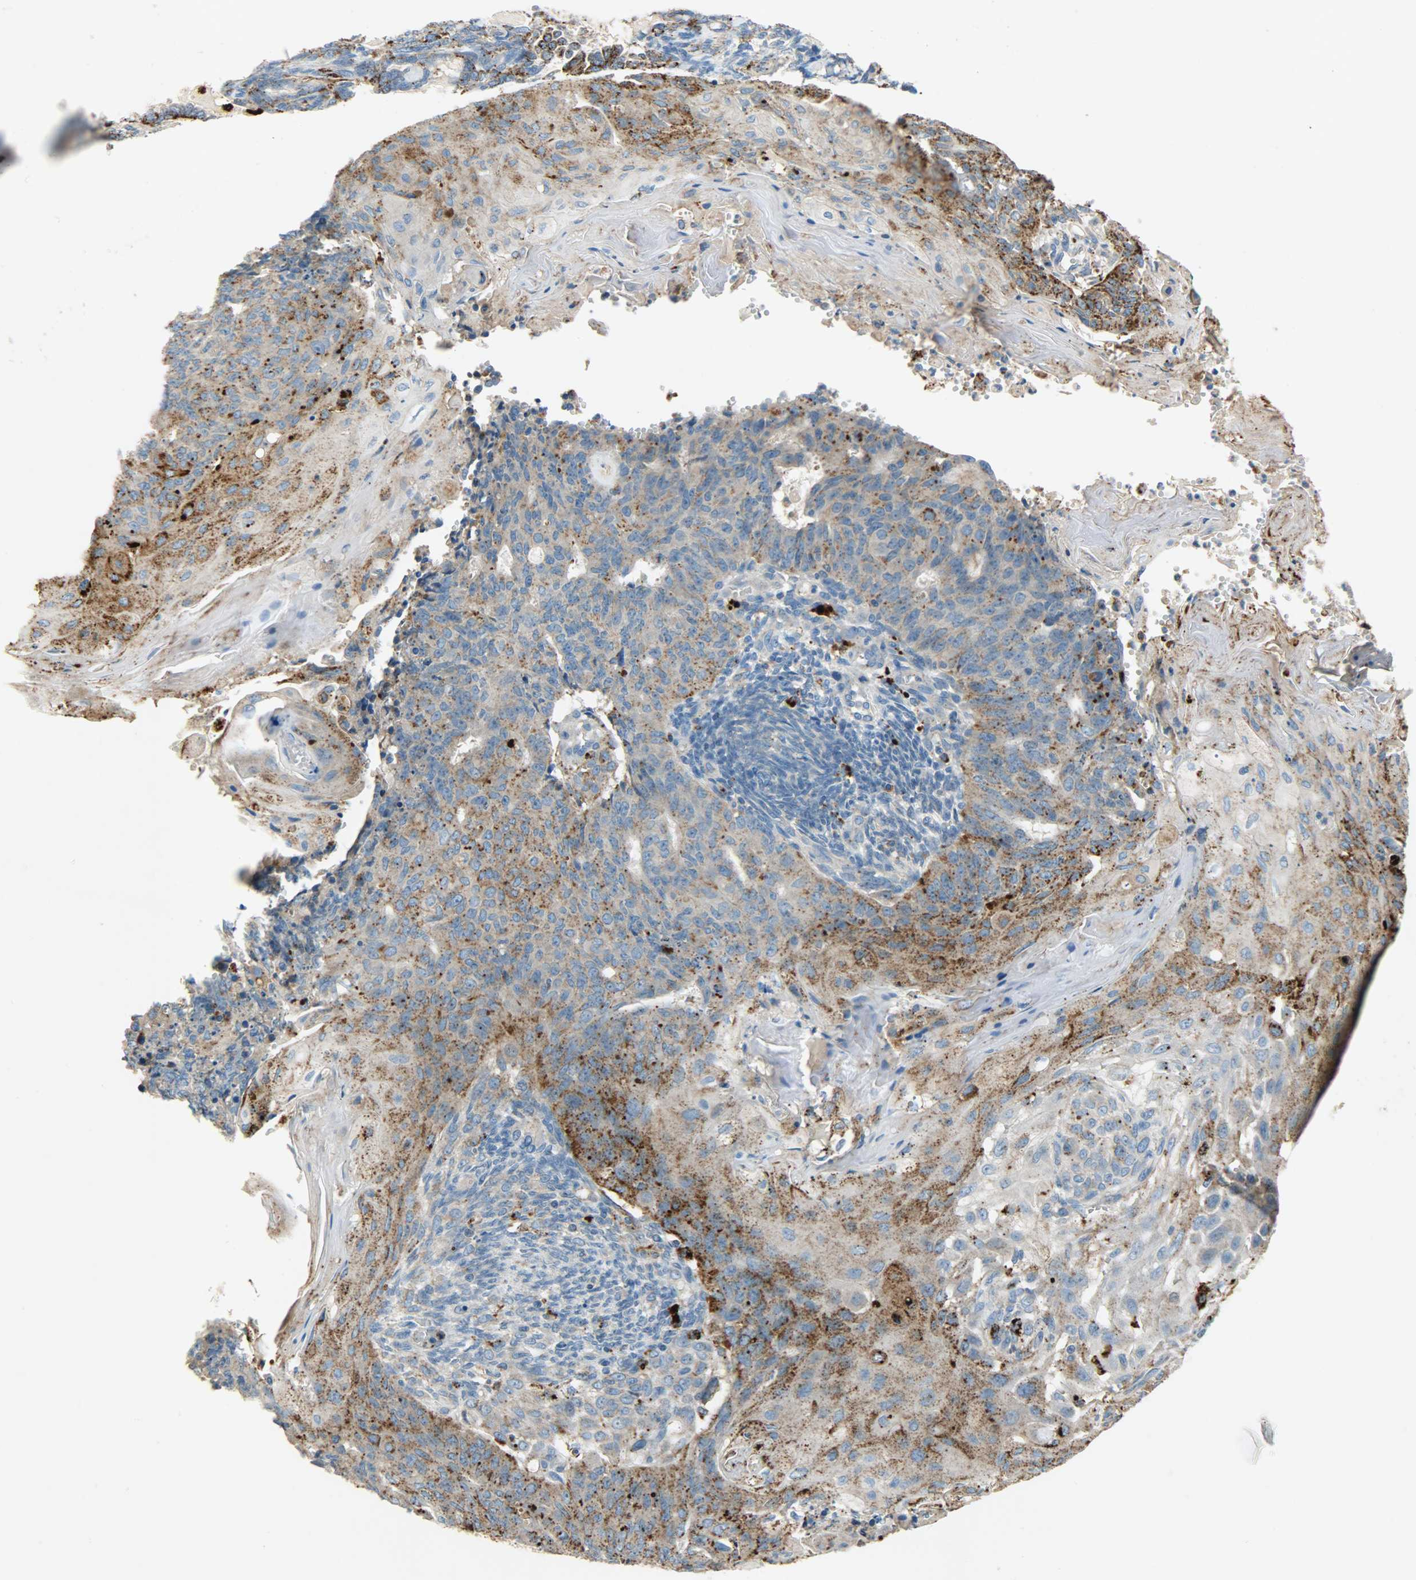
{"staining": {"intensity": "moderate", "quantity": ">75%", "location": "cytoplasmic/membranous"}, "tissue": "endometrial cancer", "cell_type": "Tumor cells", "image_type": "cancer", "snomed": [{"axis": "morphology", "description": "Neoplasm, malignant, NOS"}, {"axis": "topography", "description": "Endometrium"}], "caption": "Endometrial cancer stained with a protein marker shows moderate staining in tumor cells.", "gene": "ASAH1", "patient": {"sex": "female", "age": 74}}